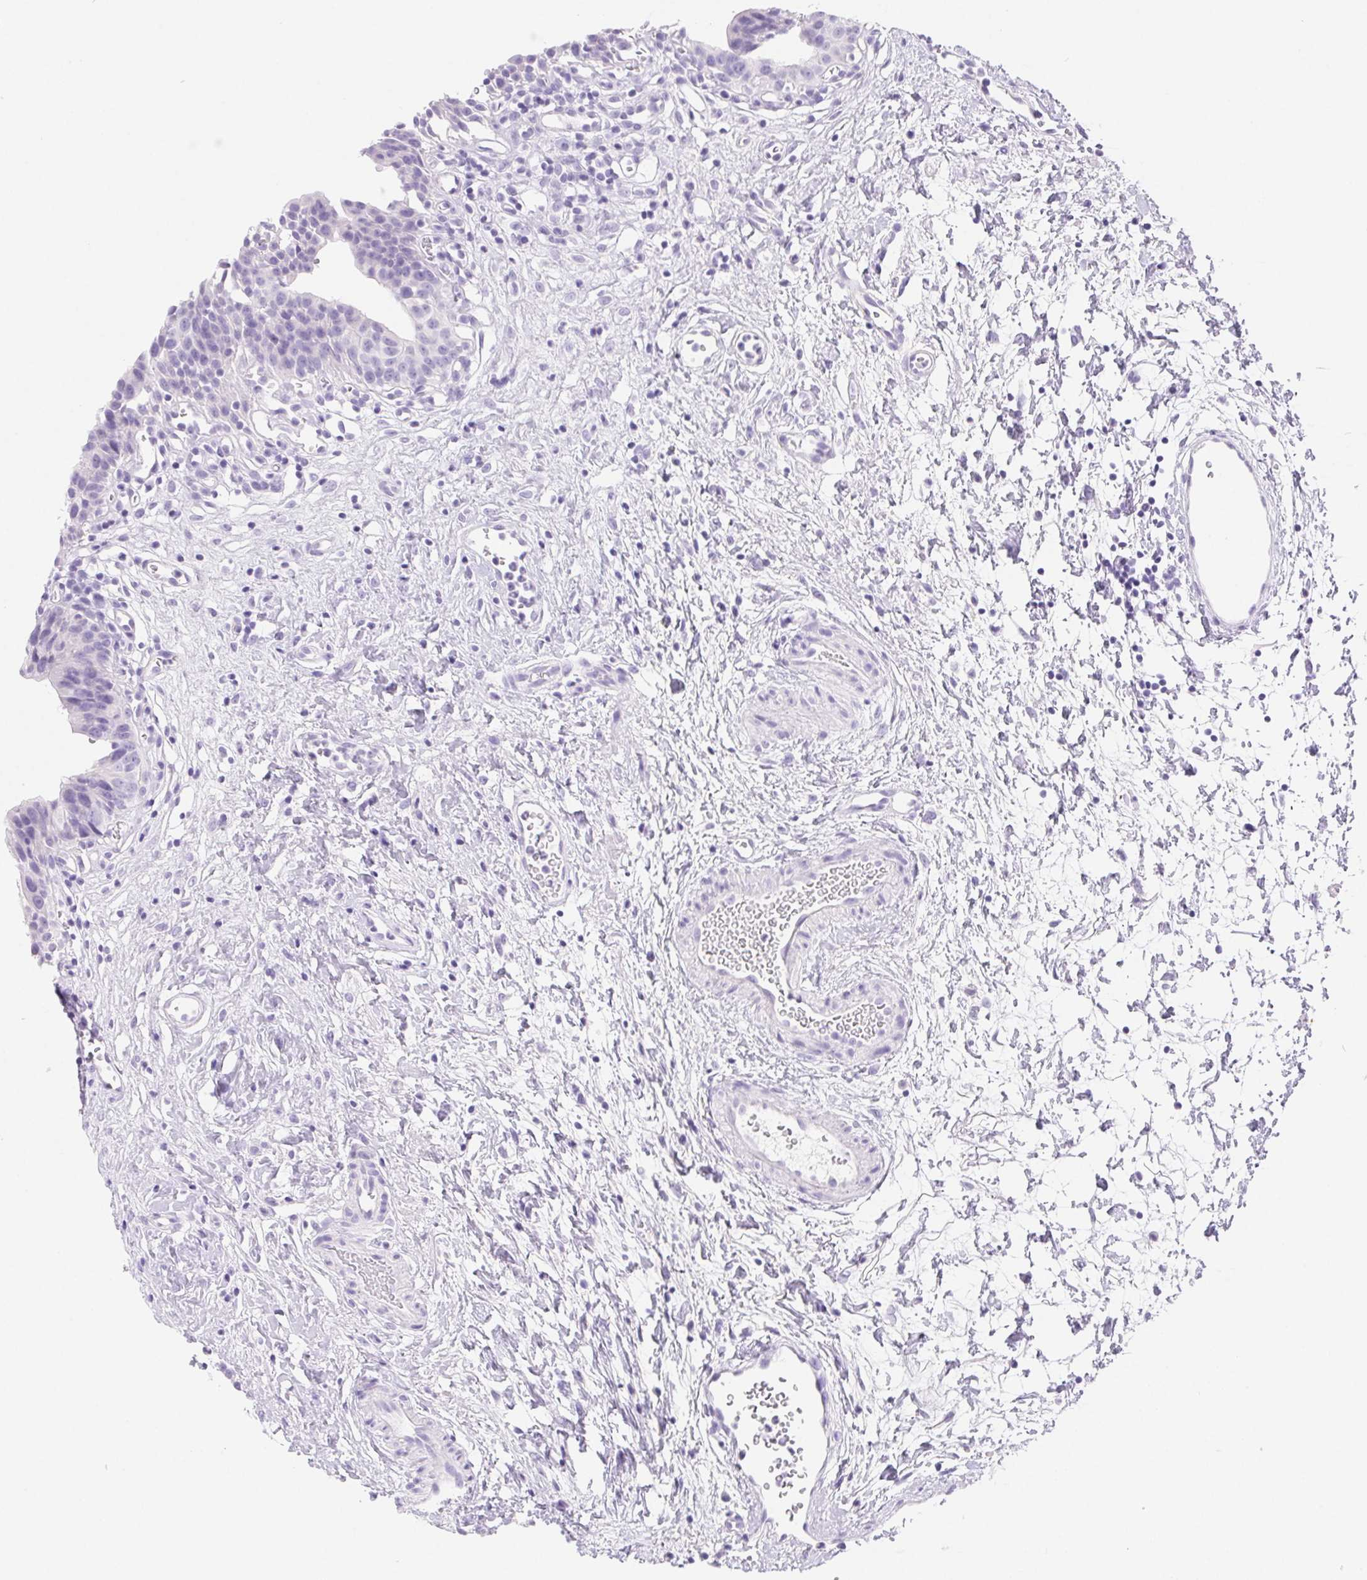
{"staining": {"intensity": "negative", "quantity": "none", "location": "none"}, "tissue": "urinary bladder", "cell_type": "Urothelial cells", "image_type": "normal", "snomed": [{"axis": "morphology", "description": "Normal tissue, NOS"}, {"axis": "topography", "description": "Urinary bladder"}], "caption": "Urothelial cells are negative for brown protein staining in normal urinary bladder. The staining was performed using DAB (3,3'-diaminobenzidine) to visualize the protein expression in brown, while the nuclei were stained in blue with hematoxylin (Magnification: 20x).", "gene": "PNLIP", "patient": {"sex": "male", "age": 51}}